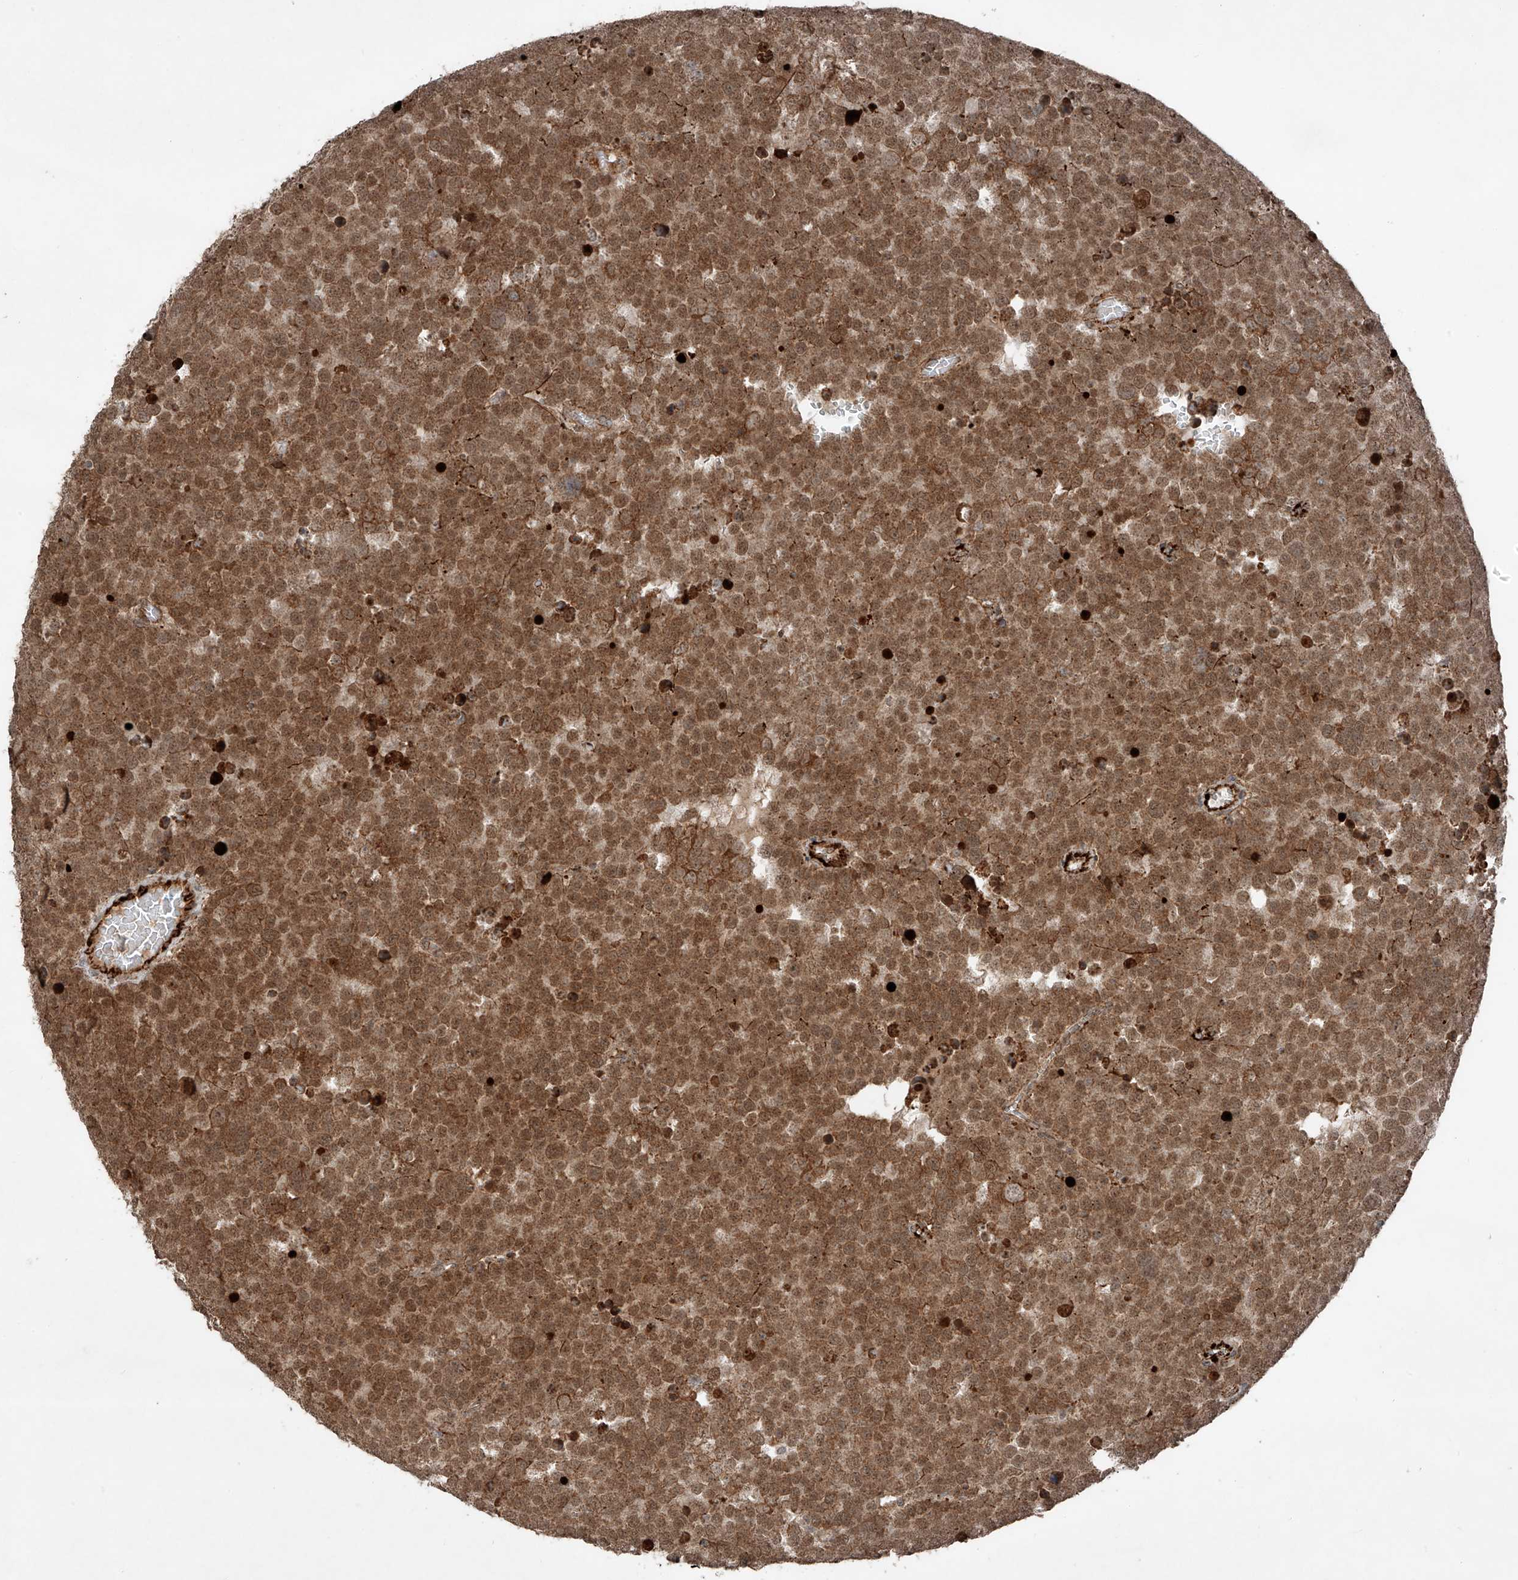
{"staining": {"intensity": "moderate", "quantity": ">75%", "location": "cytoplasmic/membranous,nuclear"}, "tissue": "testis cancer", "cell_type": "Tumor cells", "image_type": "cancer", "snomed": [{"axis": "morphology", "description": "Seminoma, NOS"}, {"axis": "topography", "description": "Testis"}], "caption": "Testis seminoma stained with IHC displays moderate cytoplasmic/membranous and nuclear staining in about >75% of tumor cells.", "gene": "ZNF620", "patient": {"sex": "male", "age": 71}}